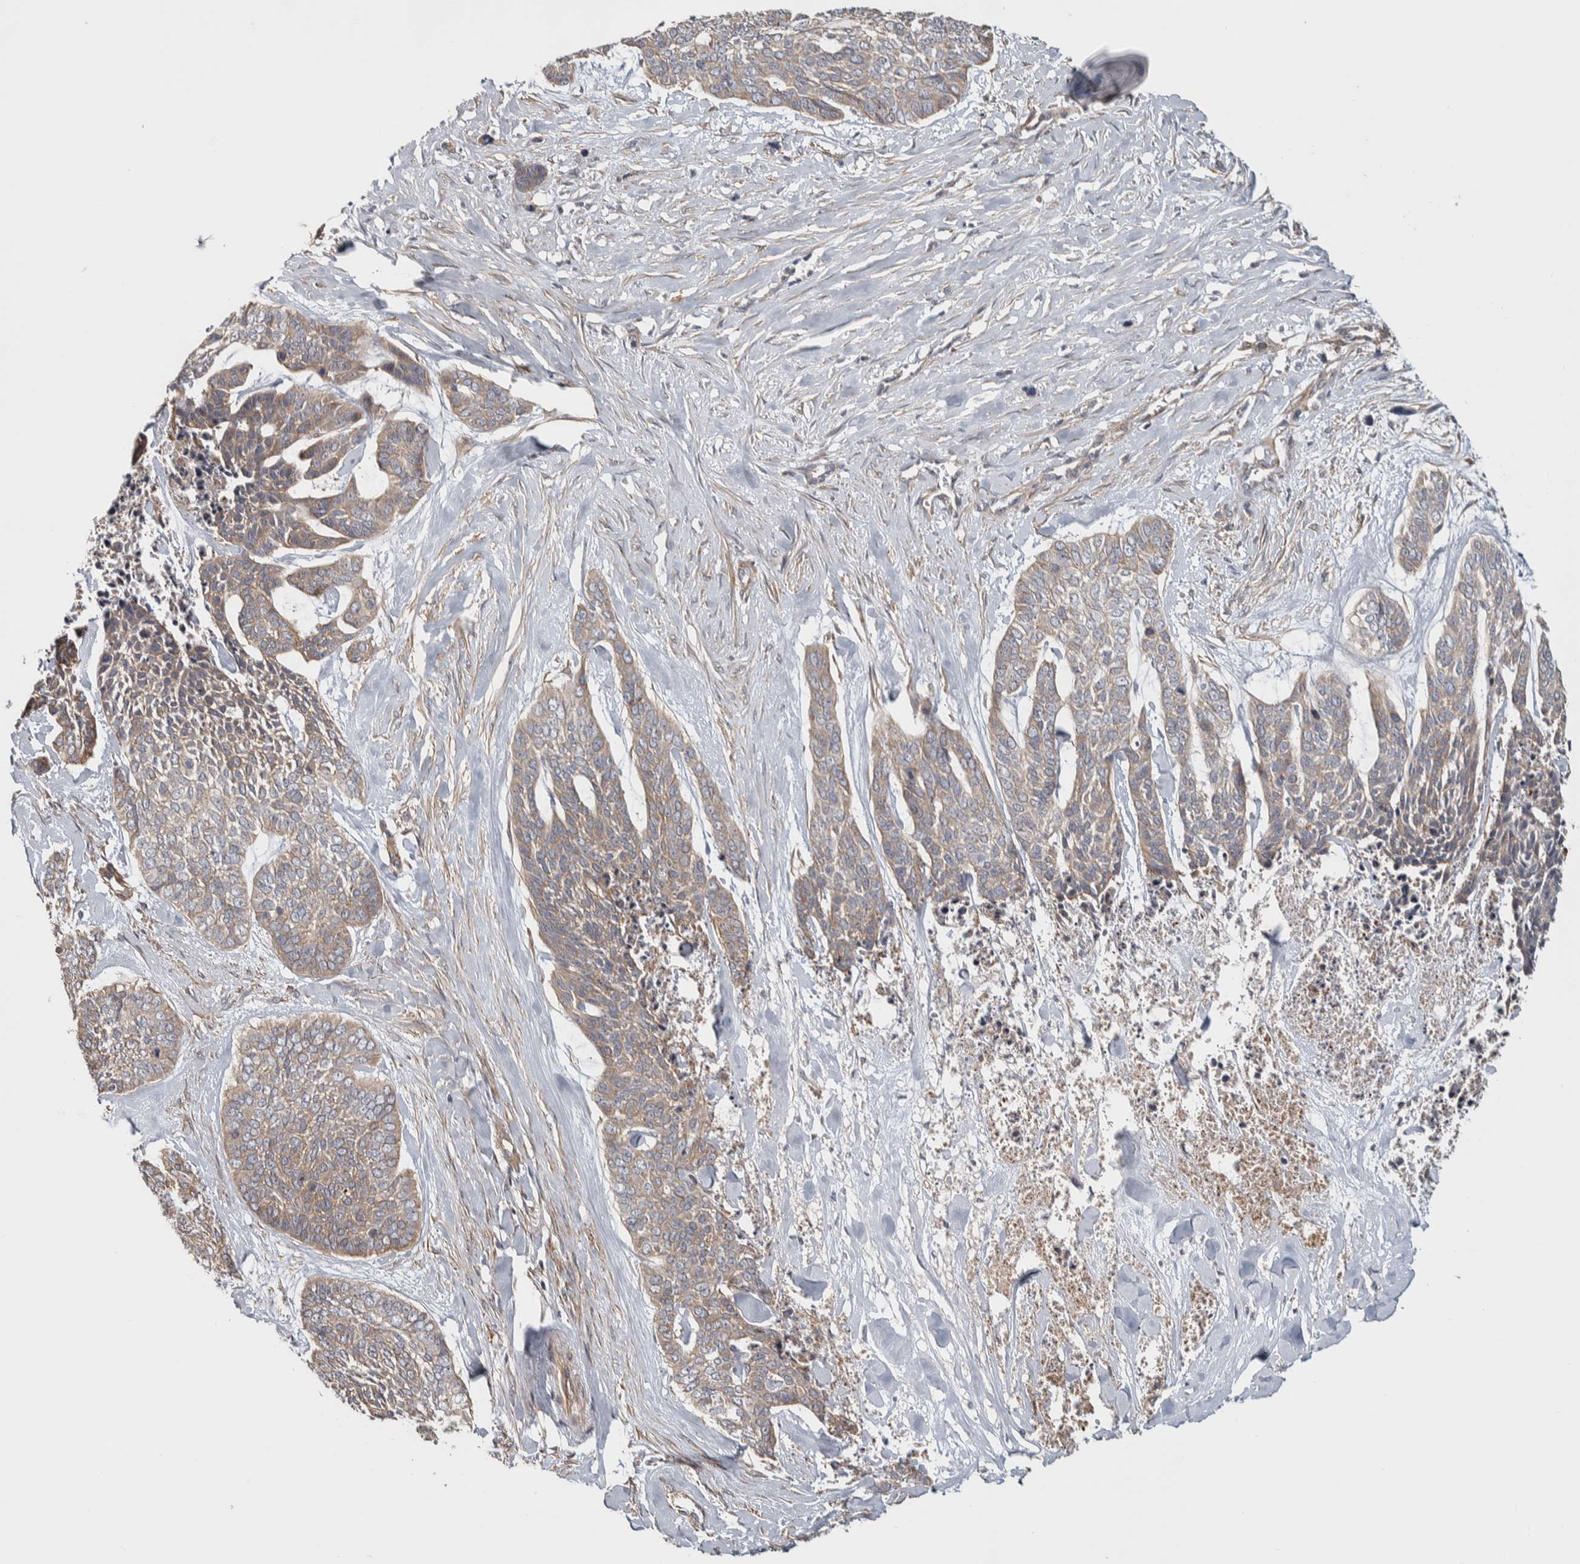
{"staining": {"intensity": "weak", "quantity": ">75%", "location": "cytoplasmic/membranous"}, "tissue": "skin cancer", "cell_type": "Tumor cells", "image_type": "cancer", "snomed": [{"axis": "morphology", "description": "Basal cell carcinoma"}, {"axis": "topography", "description": "Skin"}], "caption": "Immunohistochemistry image of skin basal cell carcinoma stained for a protein (brown), which reveals low levels of weak cytoplasmic/membranous expression in about >75% of tumor cells.", "gene": "CHMP4C", "patient": {"sex": "female", "age": 64}}